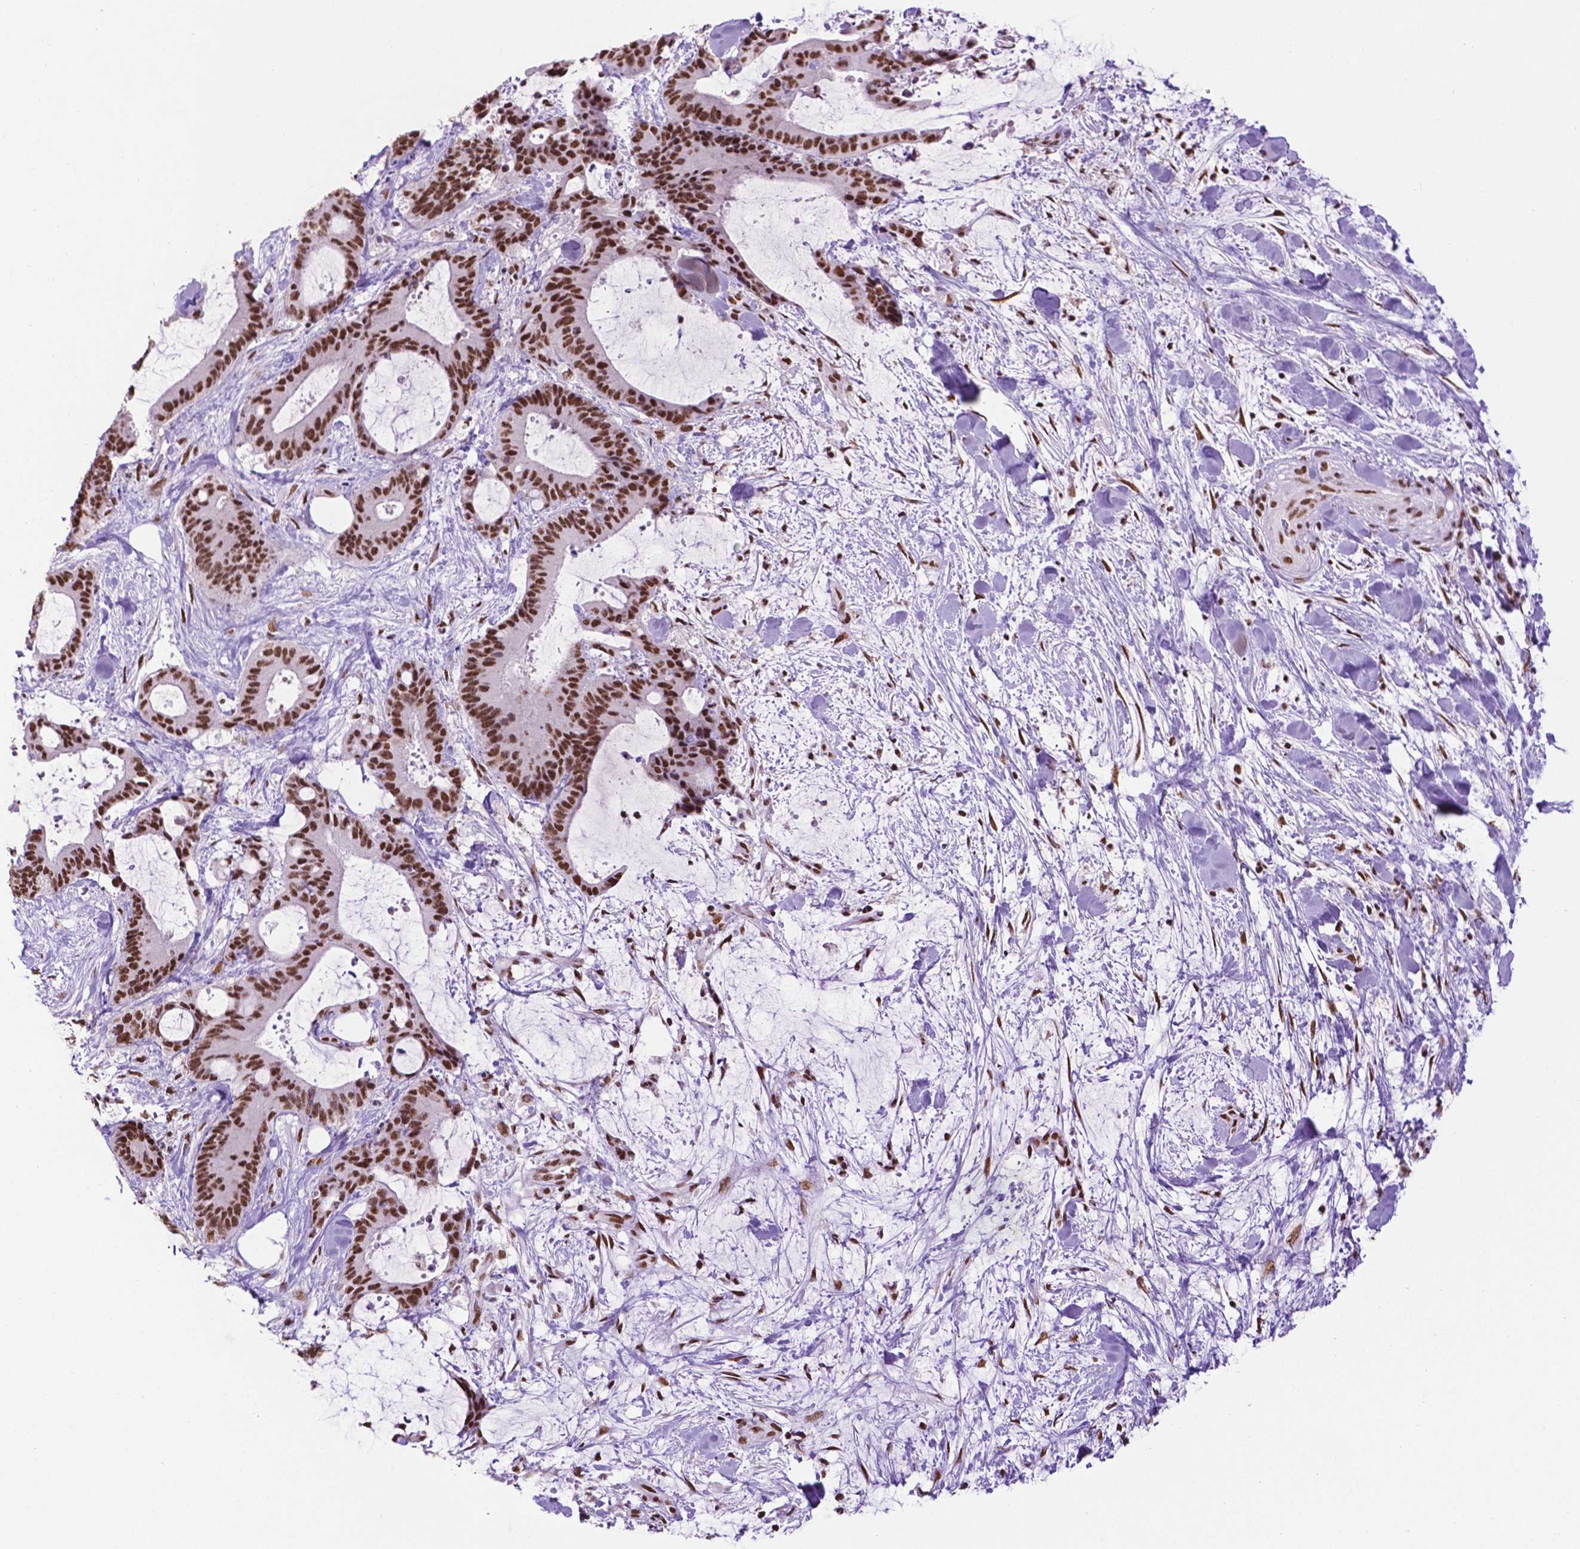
{"staining": {"intensity": "strong", "quantity": ">75%", "location": "nuclear"}, "tissue": "liver cancer", "cell_type": "Tumor cells", "image_type": "cancer", "snomed": [{"axis": "morphology", "description": "Cholangiocarcinoma"}, {"axis": "topography", "description": "Liver"}], "caption": "An image of human liver cancer stained for a protein reveals strong nuclear brown staining in tumor cells.", "gene": "CCAR2", "patient": {"sex": "female", "age": 73}}